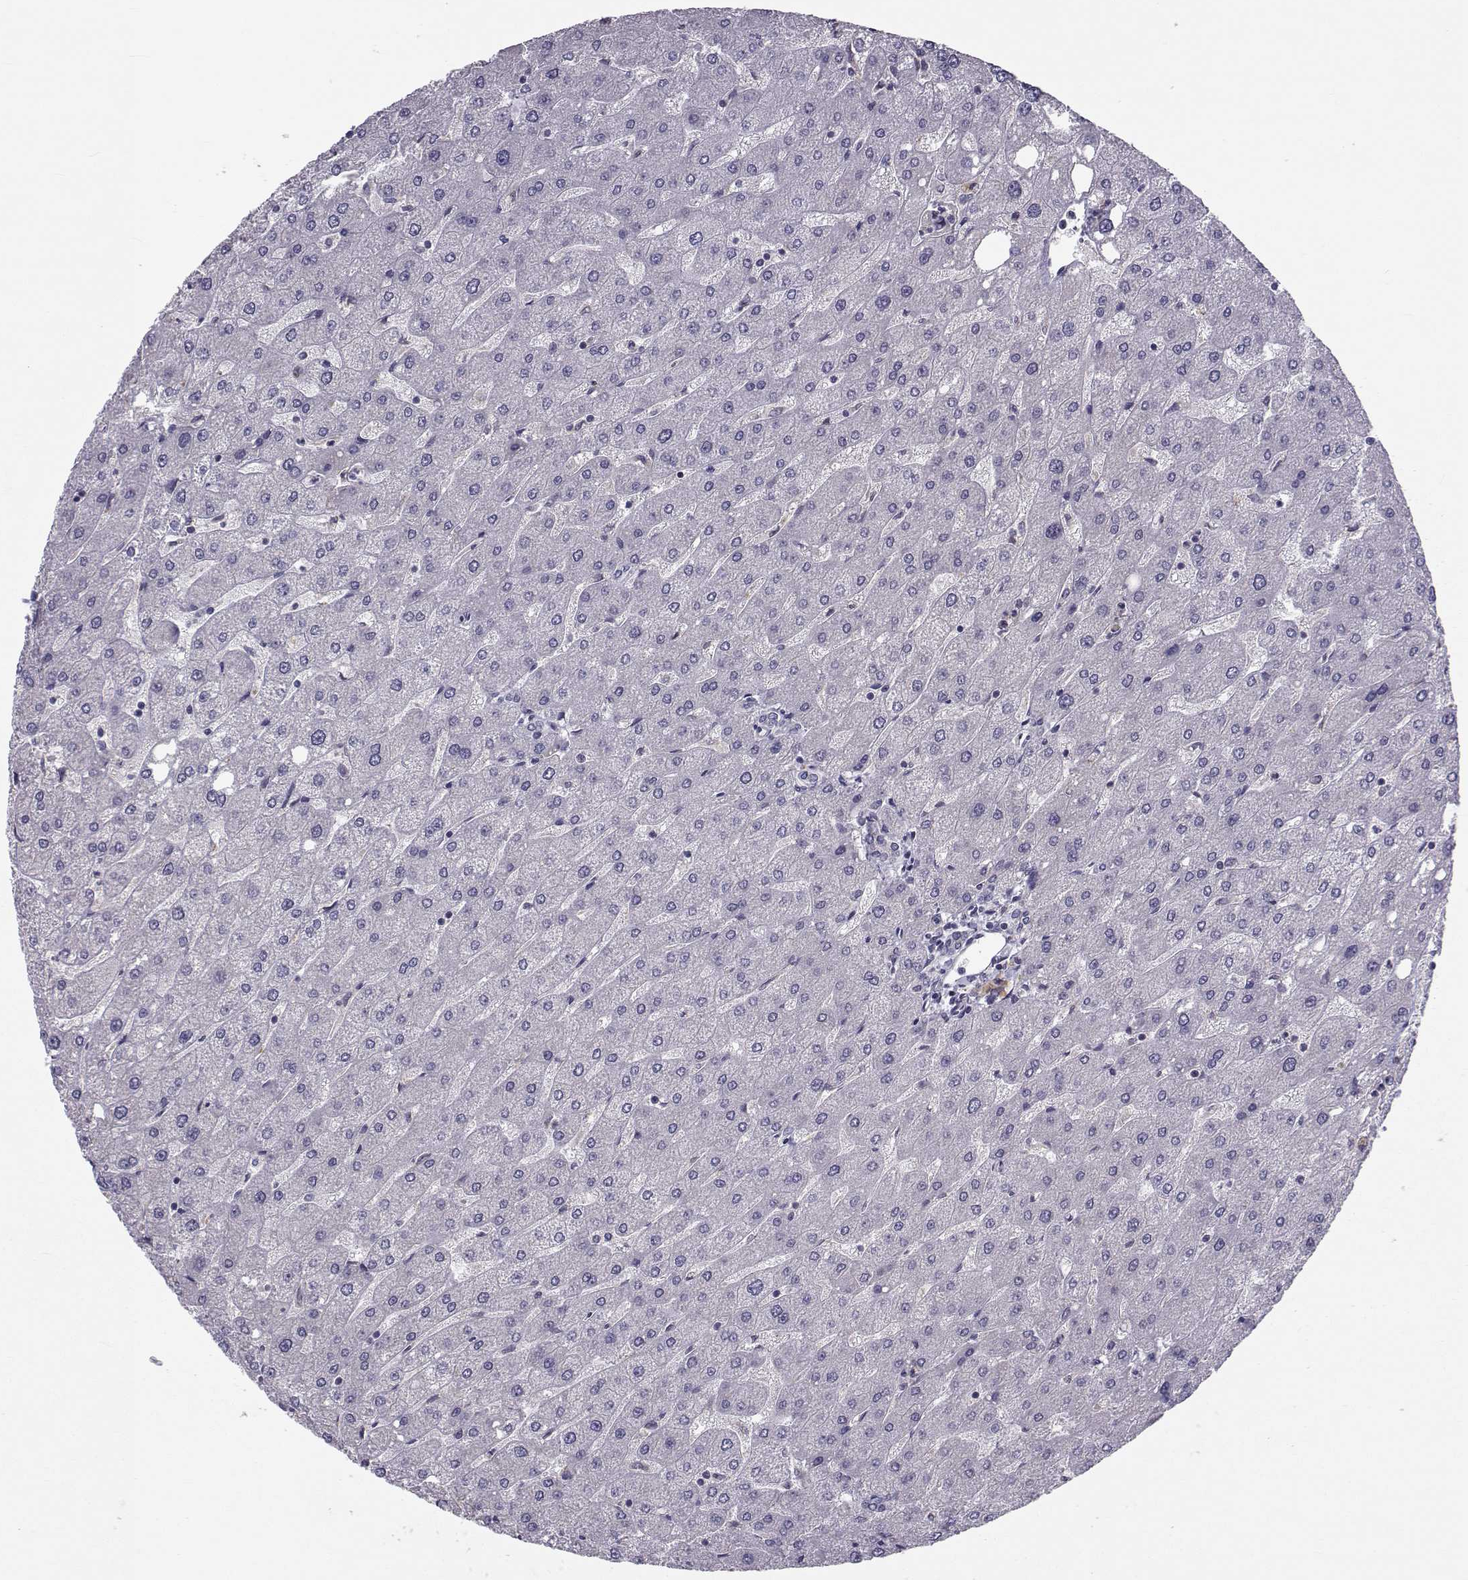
{"staining": {"intensity": "negative", "quantity": "none", "location": "none"}, "tissue": "liver", "cell_type": "Cholangiocytes", "image_type": "normal", "snomed": [{"axis": "morphology", "description": "Normal tissue, NOS"}, {"axis": "topography", "description": "Liver"}], "caption": "High magnification brightfield microscopy of unremarkable liver stained with DAB (3,3'-diaminobenzidine) (brown) and counterstained with hematoxylin (blue): cholangiocytes show no significant staining. Brightfield microscopy of IHC stained with DAB (3,3'-diaminobenzidine) (brown) and hematoxylin (blue), captured at high magnification.", "gene": "ANGPT1", "patient": {"sex": "male", "age": 67}}